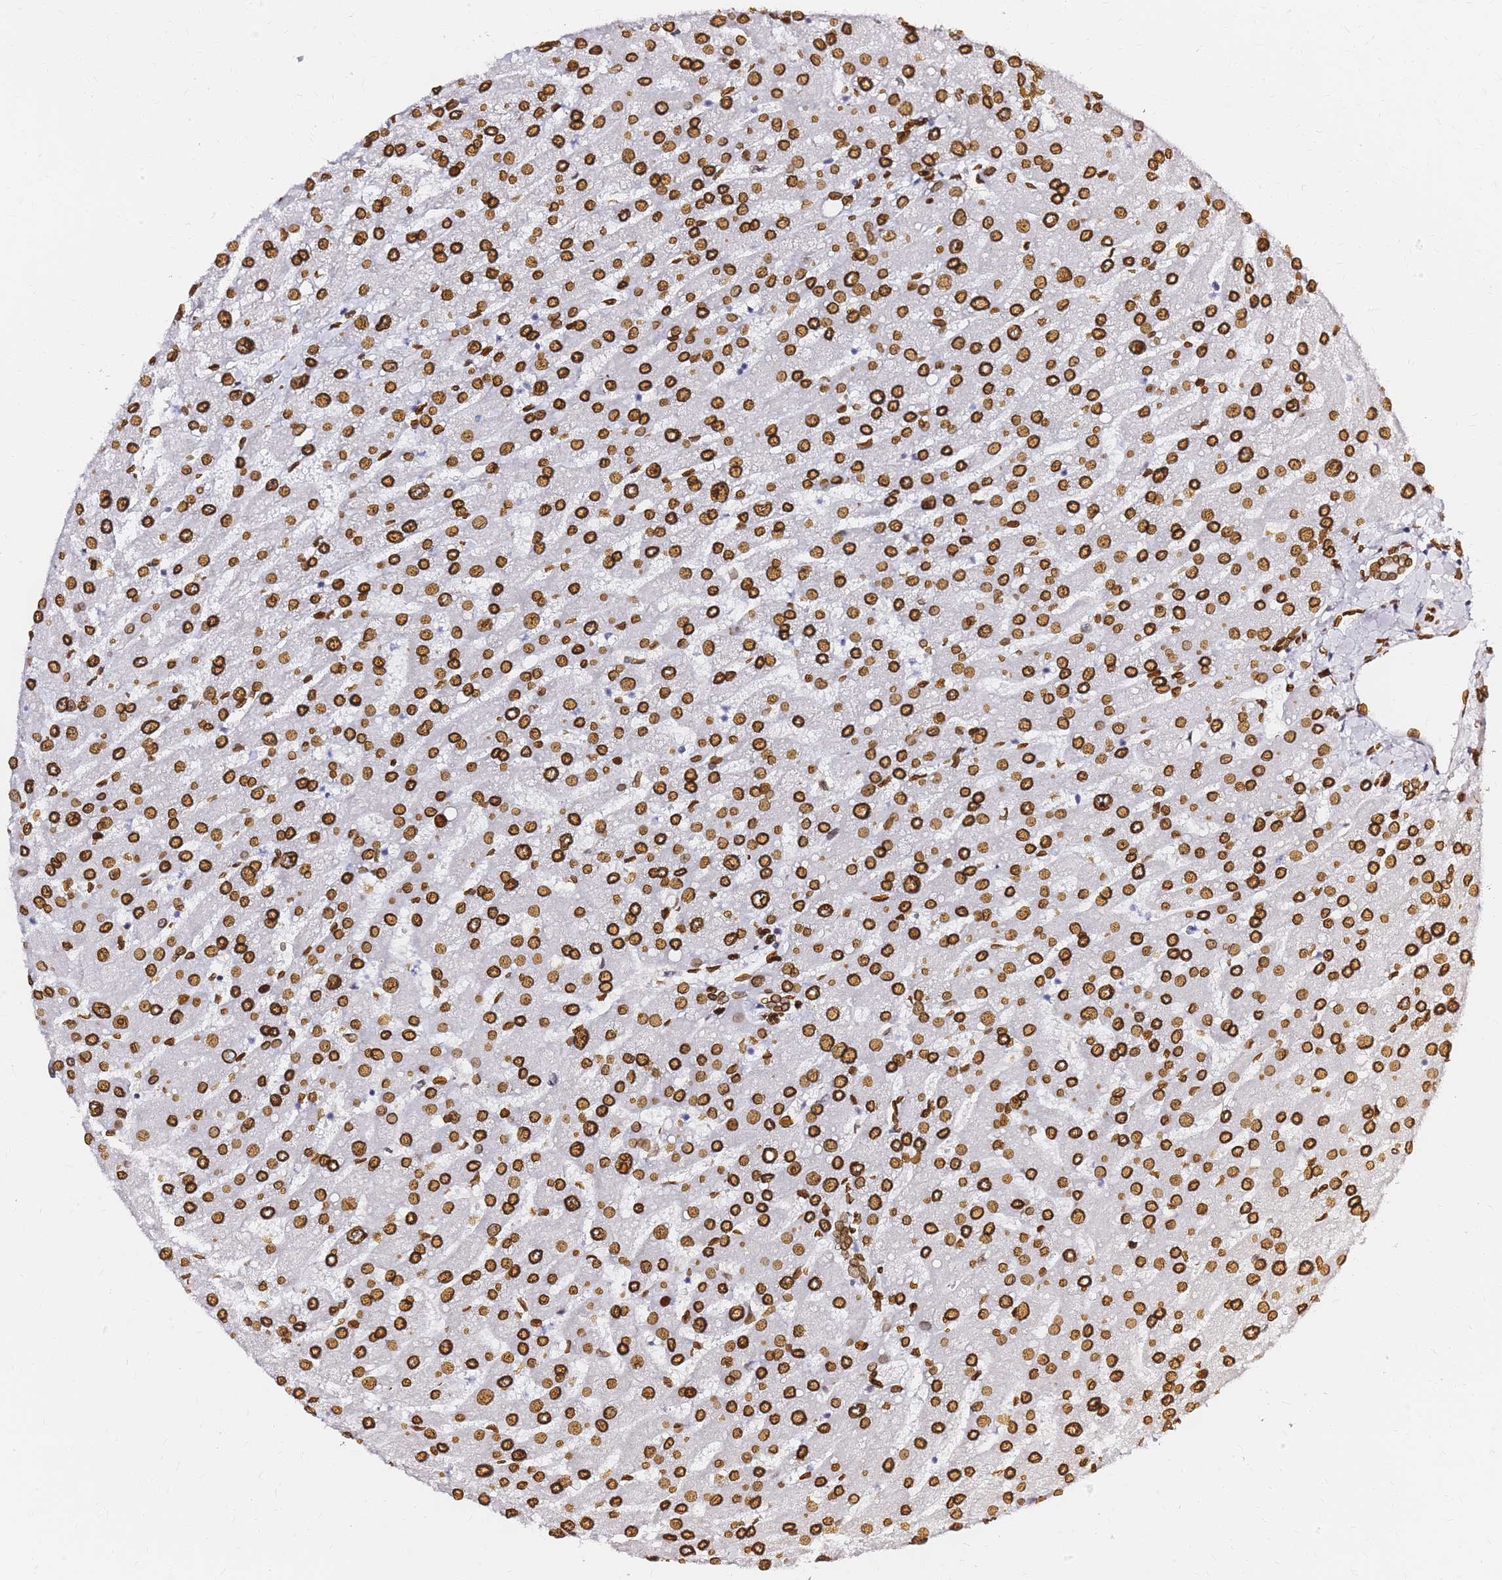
{"staining": {"intensity": "strong", "quantity": ">75%", "location": "cytoplasmic/membranous,nuclear"}, "tissue": "liver", "cell_type": "Cholangiocytes", "image_type": "normal", "snomed": [{"axis": "morphology", "description": "Normal tissue, NOS"}, {"axis": "topography", "description": "Liver"}], "caption": "A high-resolution photomicrograph shows immunohistochemistry staining of benign liver, which reveals strong cytoplasmic/membranous,nuclear positivity in about >75% of cholangiocytes.", "gene": "C6orf141", "patient": {"sex": "male", "age": 55}}